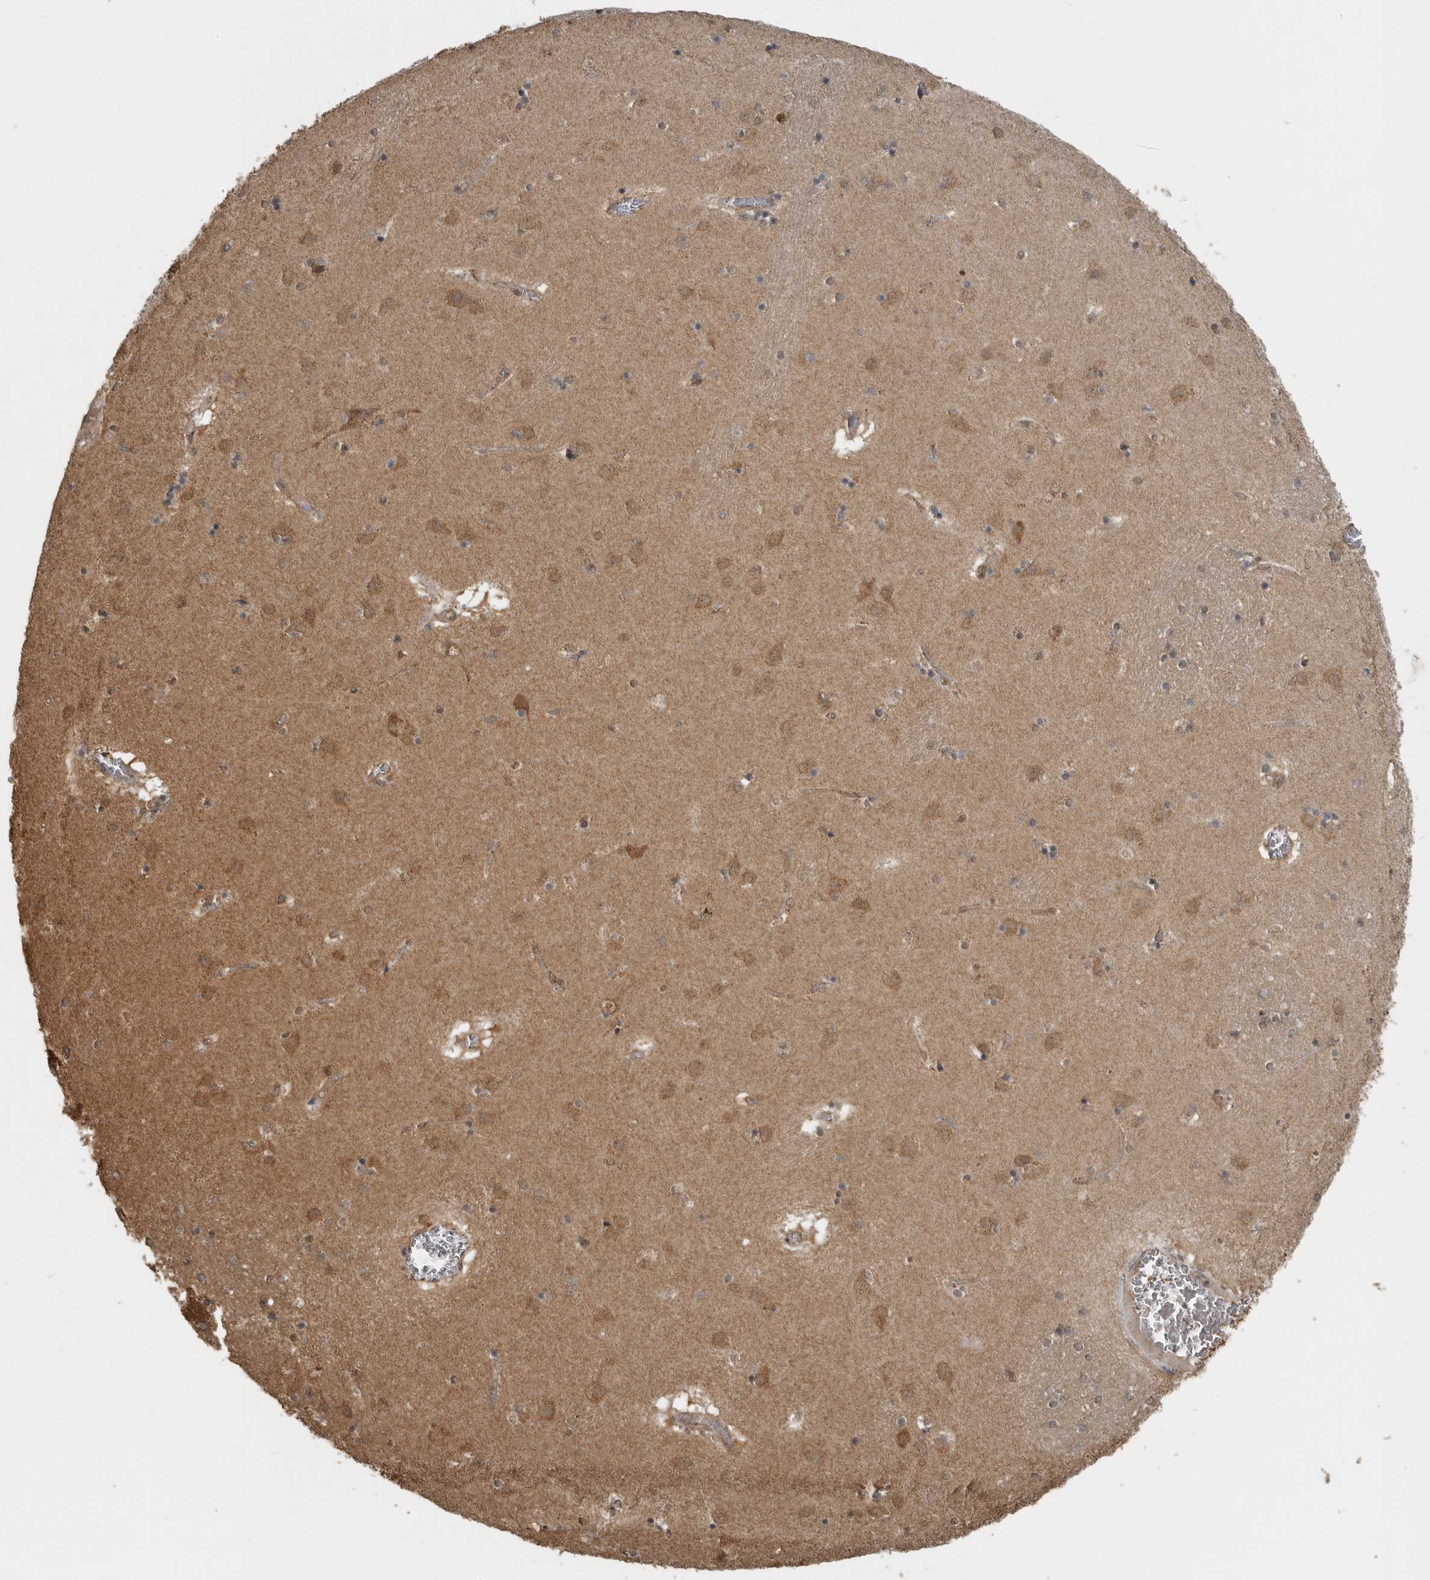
{"staining": {"intensity": "moderate", "quantity": ">75%", "location": "cytoplasmic/membranous,nuclear"}, "tissue": "caudate", "cell_type": "Glial cells", "image_type": "normal", "snomed": [{"axis": "morphology", "description": "Normal tissue, NOS"}, {"axis": "topography", "description": "Lateral ventricle wall"}], "caption": "Brown immunohistochemical staining in benign caudate demonstrates moderate cytoplasmic/membranous,nuclear expression in approximately >75% of glial cells. The protein of interest is shown in brown color, while the nuclei are stained blue.", "gene": "AFAP1", "patient": {"sex": "male", "age": 70}}